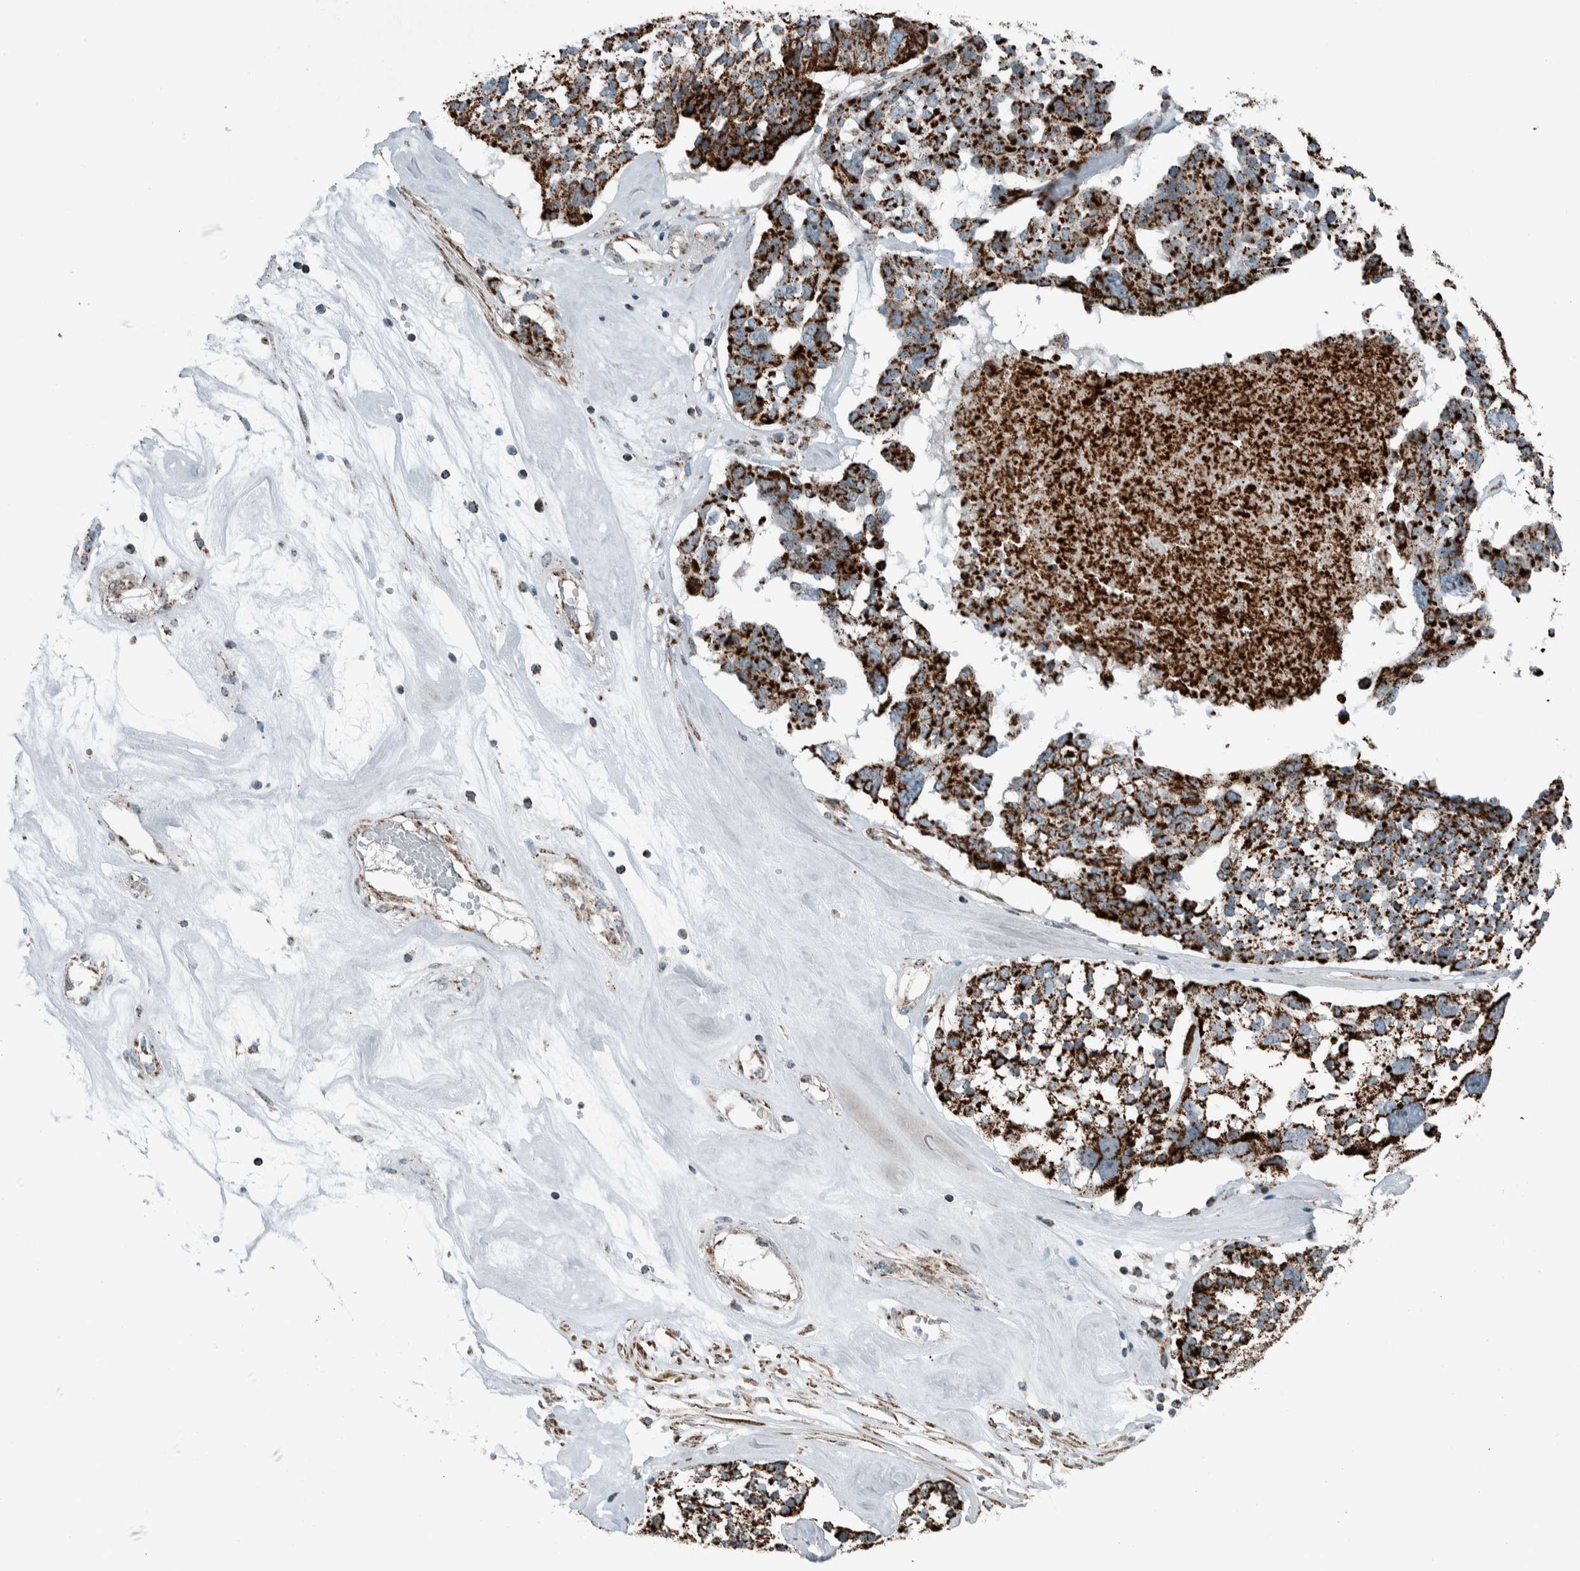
{"staining": {"intensity": "strong", "quantity": ">75%", "location": "cytoplasmic/membranous"}, "tissue": "ovarian cancer", "cell_type": "Tumor cells", "image_type": "cancer", "snomed": [{"axis": "morphology", "description": "Cystadenocarcinoma, serous, NOS"}, {"axis": "topography", "description": "Ovary"}], "caption": "The image demonstrates a brown stain indicating the presence of a protein in the cytoplasmic/membranous of tumor cells in ovarian cancer.", "gene": "CNTROB", "patient": {"sex": "female", "age": 59}}